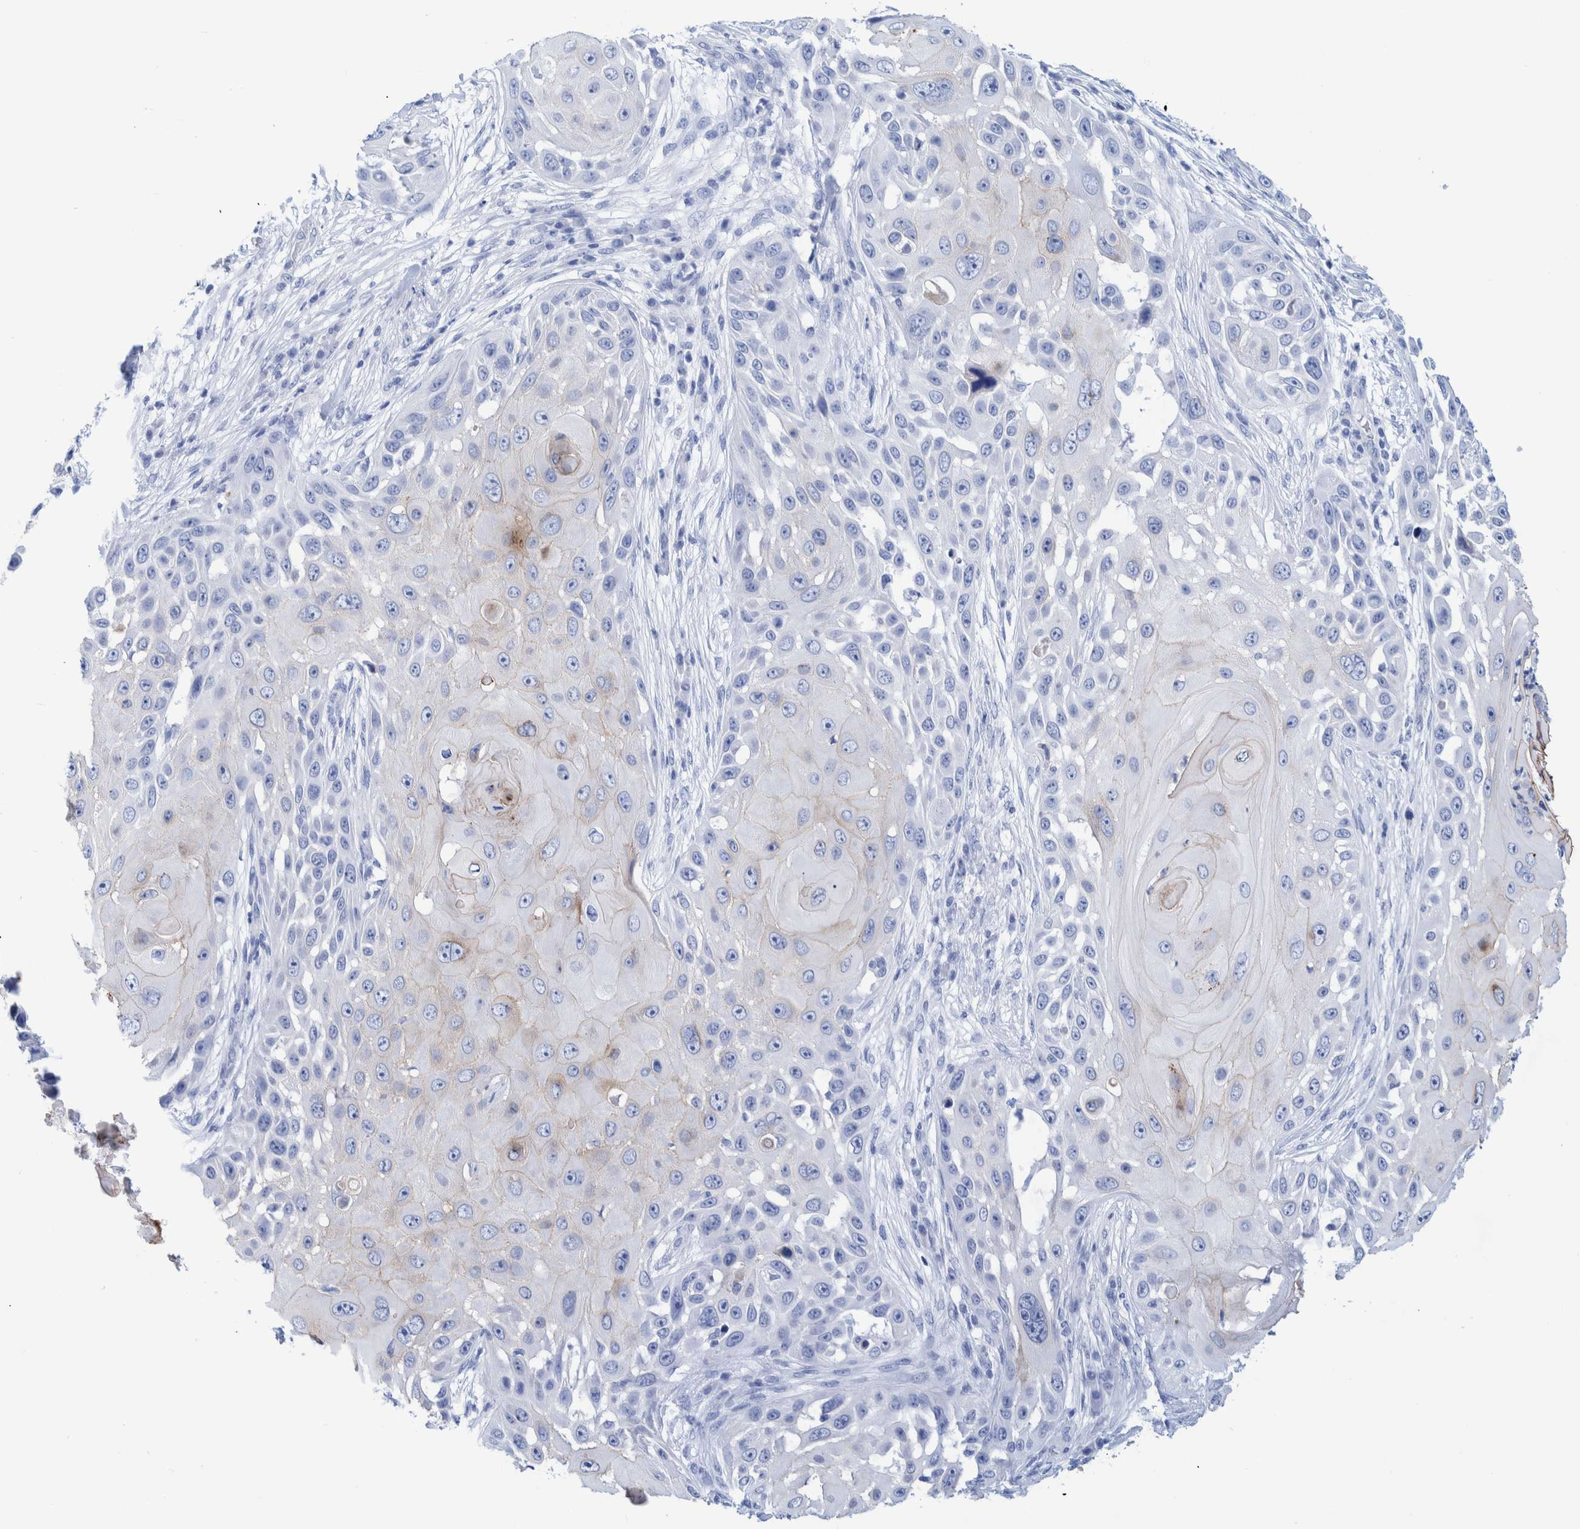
{"staining": {"intensity": "negative", "quantity": "none", "location": "none"}, "tissue": "skin cancer", "cell_type": "Tumor cells", "image_type": "cancer", "snomed": [{"axis": "morphology", "description": "Squamous cell carcinoma, NOS"}, {"axis": "topography", "description": "Skin"}], "caption": "An image of skin cancer stained for a protein shows no brown staining in tumor cells. (DAB (3,3'-diaminobenzidine) IHC visualized using brightfield microscopy, high magnification).", "gene": "PERP", "patient": {"sex": "female", "age": 44}}